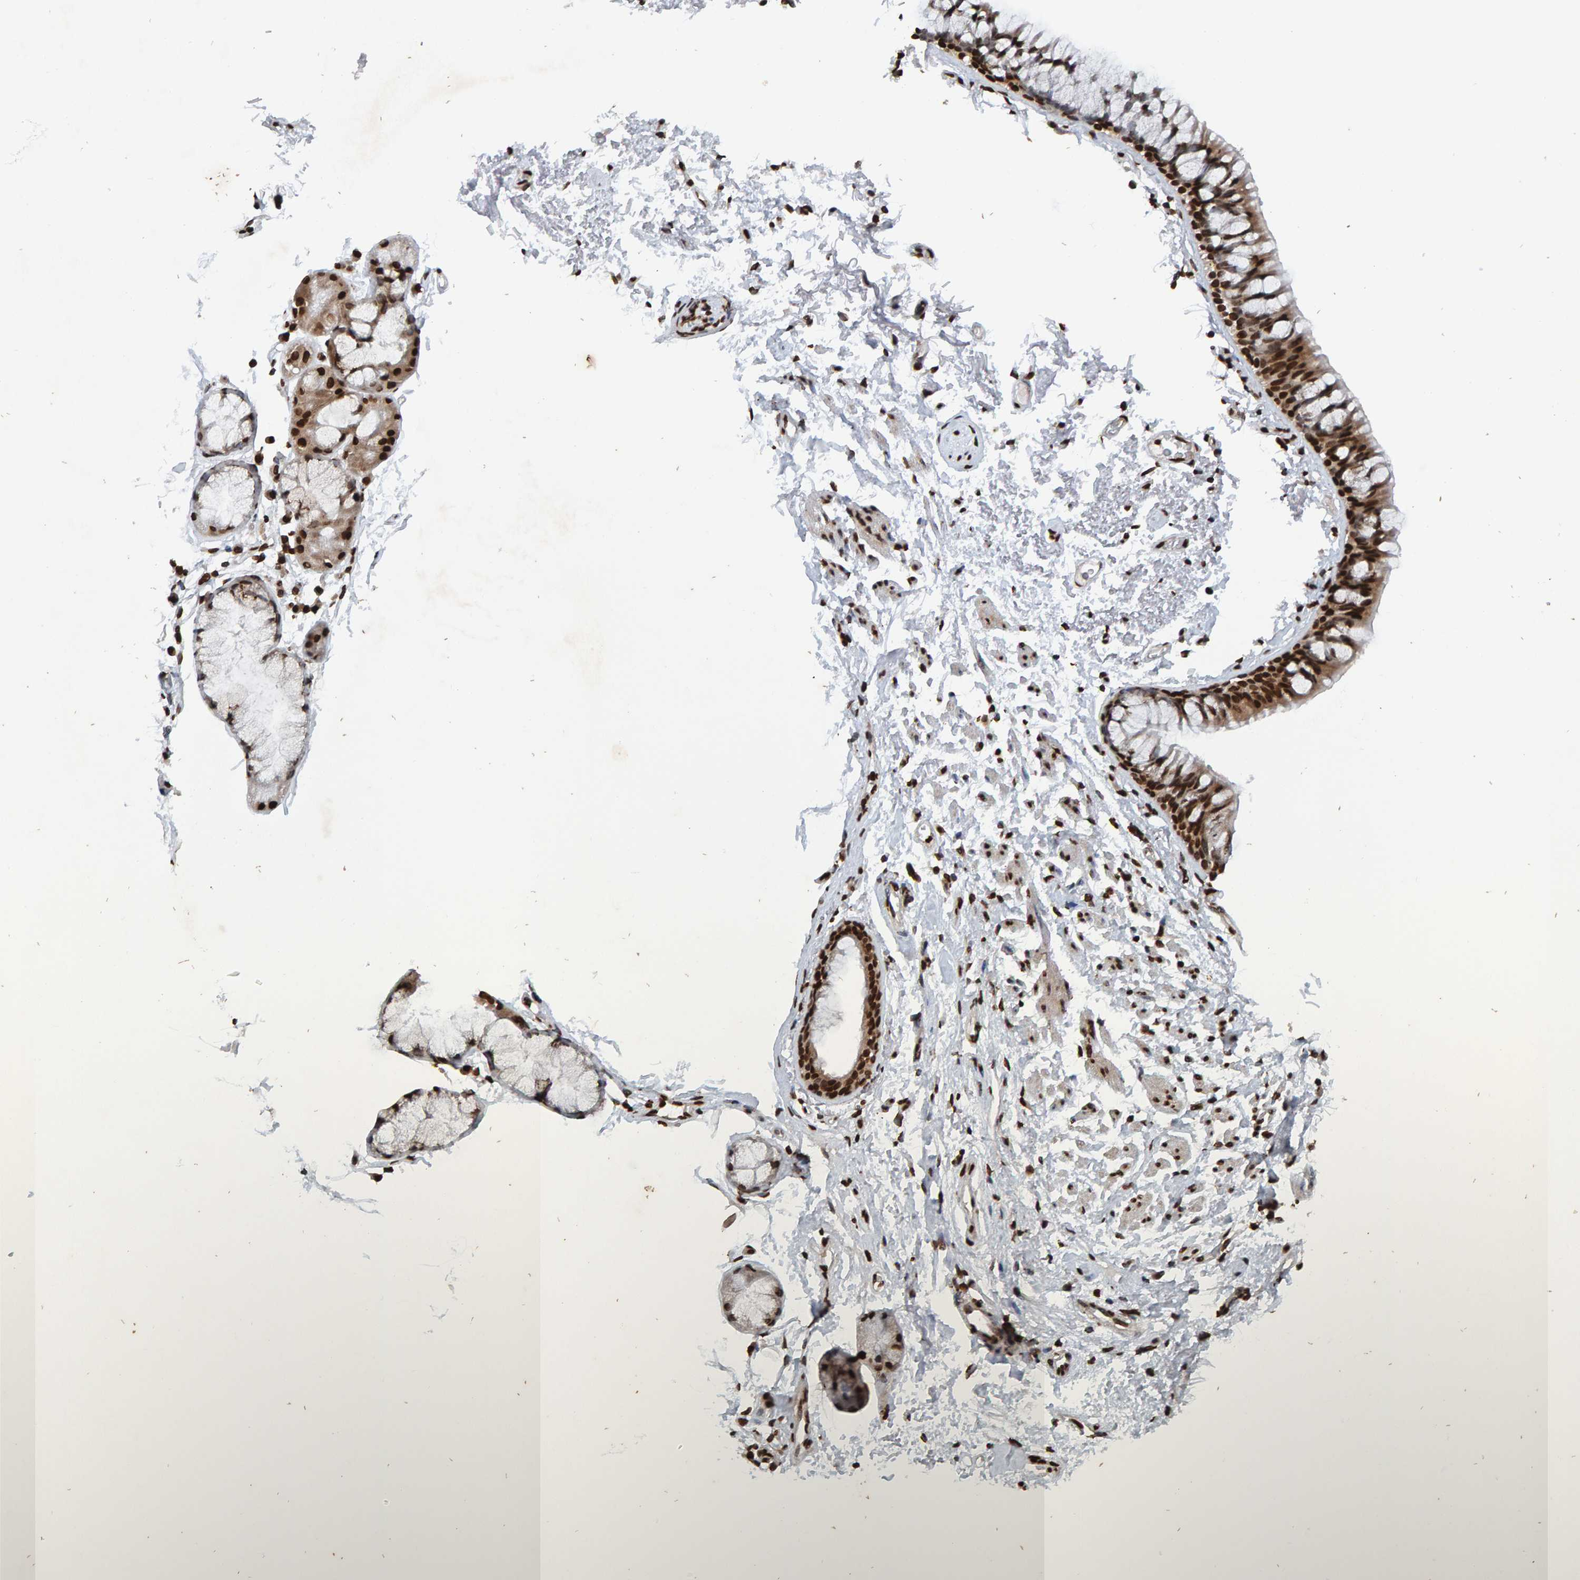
{"staining": {"intensity": "negative", "quantity": "none", "location": "none"}, "tissue": "adipose tissue", "cell_type": "Adipocytes", "image_type": "normal", "snomed": [{"axis": "morphology", "description": "Normal tissue, NOS"}, {"axis": "topography", "description": "Cartilage tissue"}, {"axis": "topography", "description": "Bronchus"}], "caption": "High power microscopy micrograph of an immunohistochemistry (IHC) micrograph of unremarkable adipose tissue, revealing no significant expression in adipocytes. (DAB immunohistochemistry, high magnification).", "gene": "H2AZ1", "patient": {"sex": "female", "age": 73}}